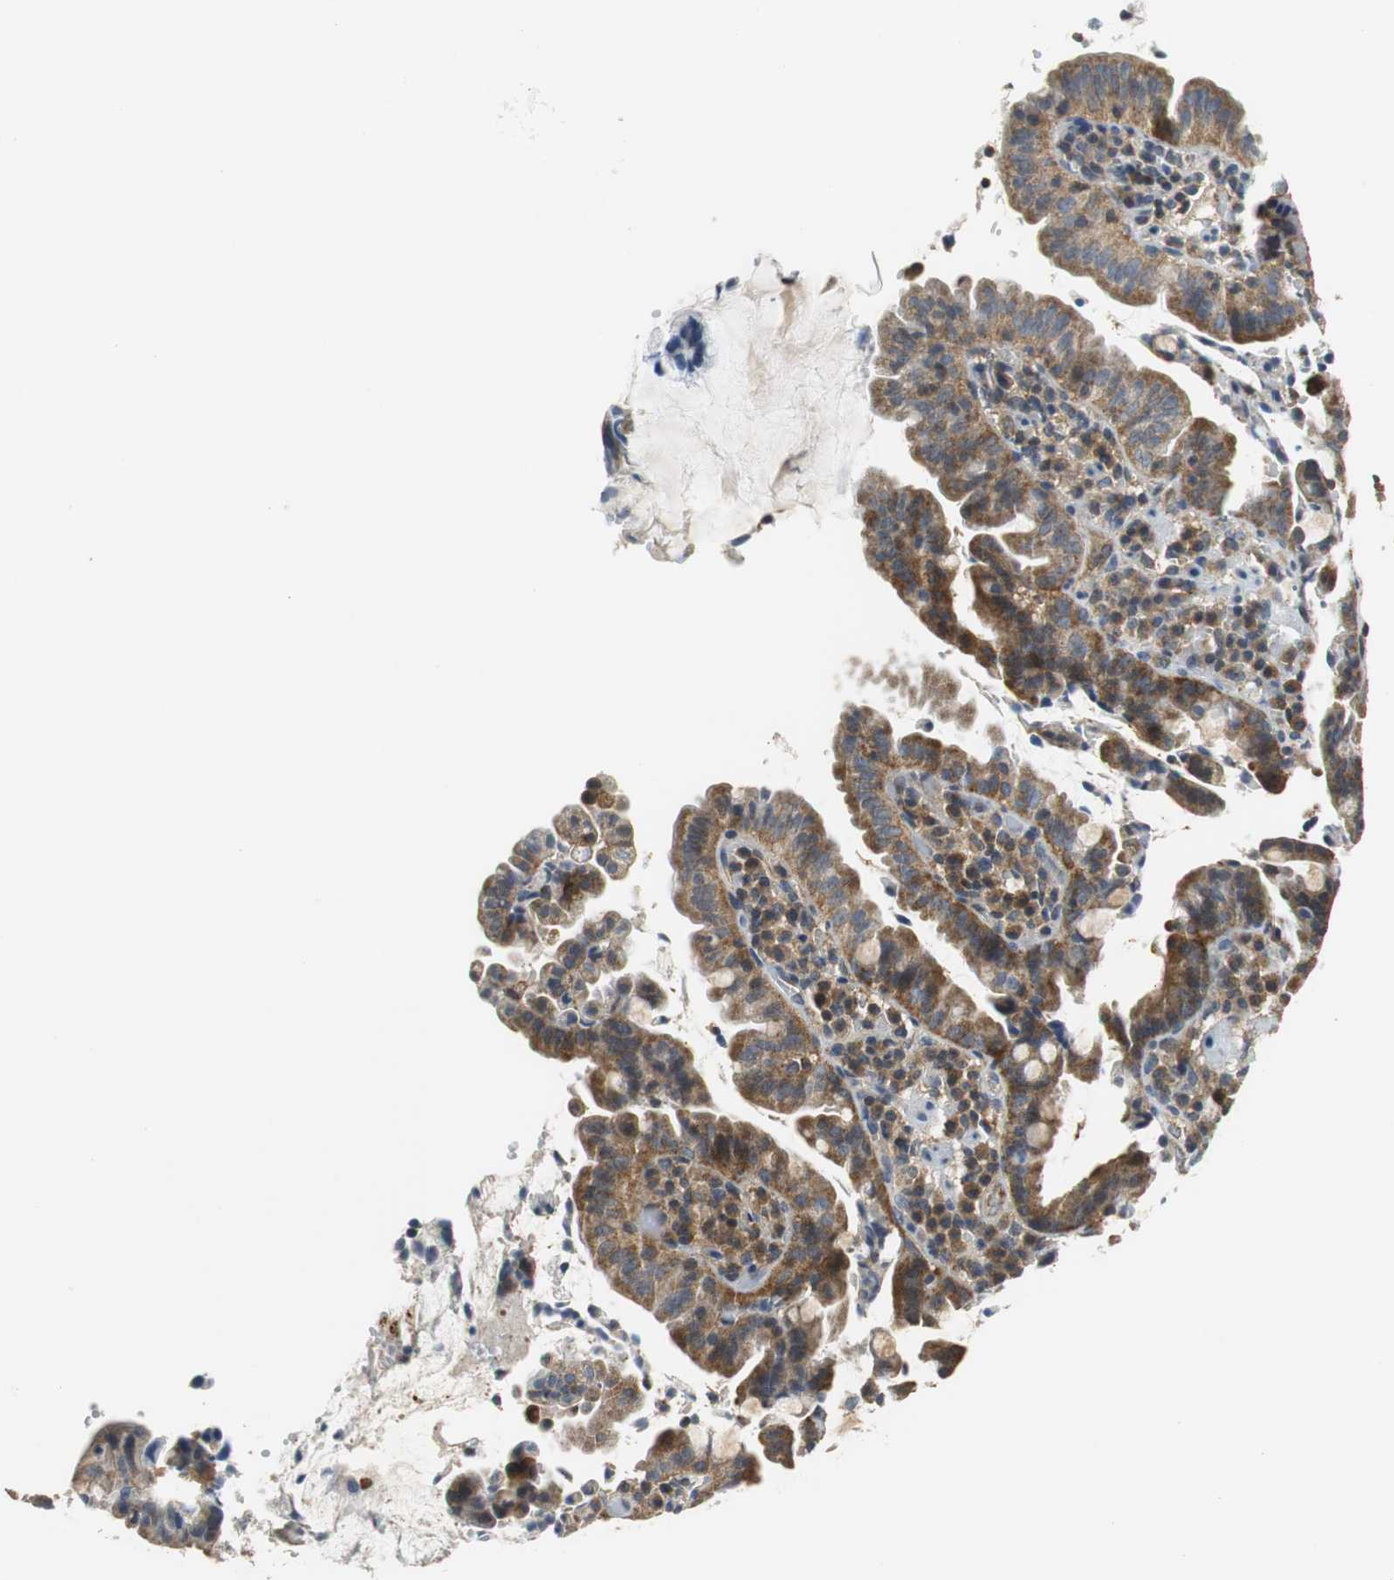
{"staining": {"intensity": "moderate", "quantity": ">75%", "location": "cytoplasmic/membranous"}, "tissue": "pancreatic cancer", "cell_type": "Tumor cells", "image_type": "cancer", "snomed": [{"axis": "morphology", "description": "Adenocarcinoma, NOS"}, {"axis": "topography", "description": "Pancreas"}], "caption": "Adenocarcinoma (pancreatic) stained for a protein (brown) exhibits moderate cytoplasmic/membranous positive positivity in about >75% of tumor cells.", "gene": "GSDMD", "patient": {"sex": "male", "age": 82}}